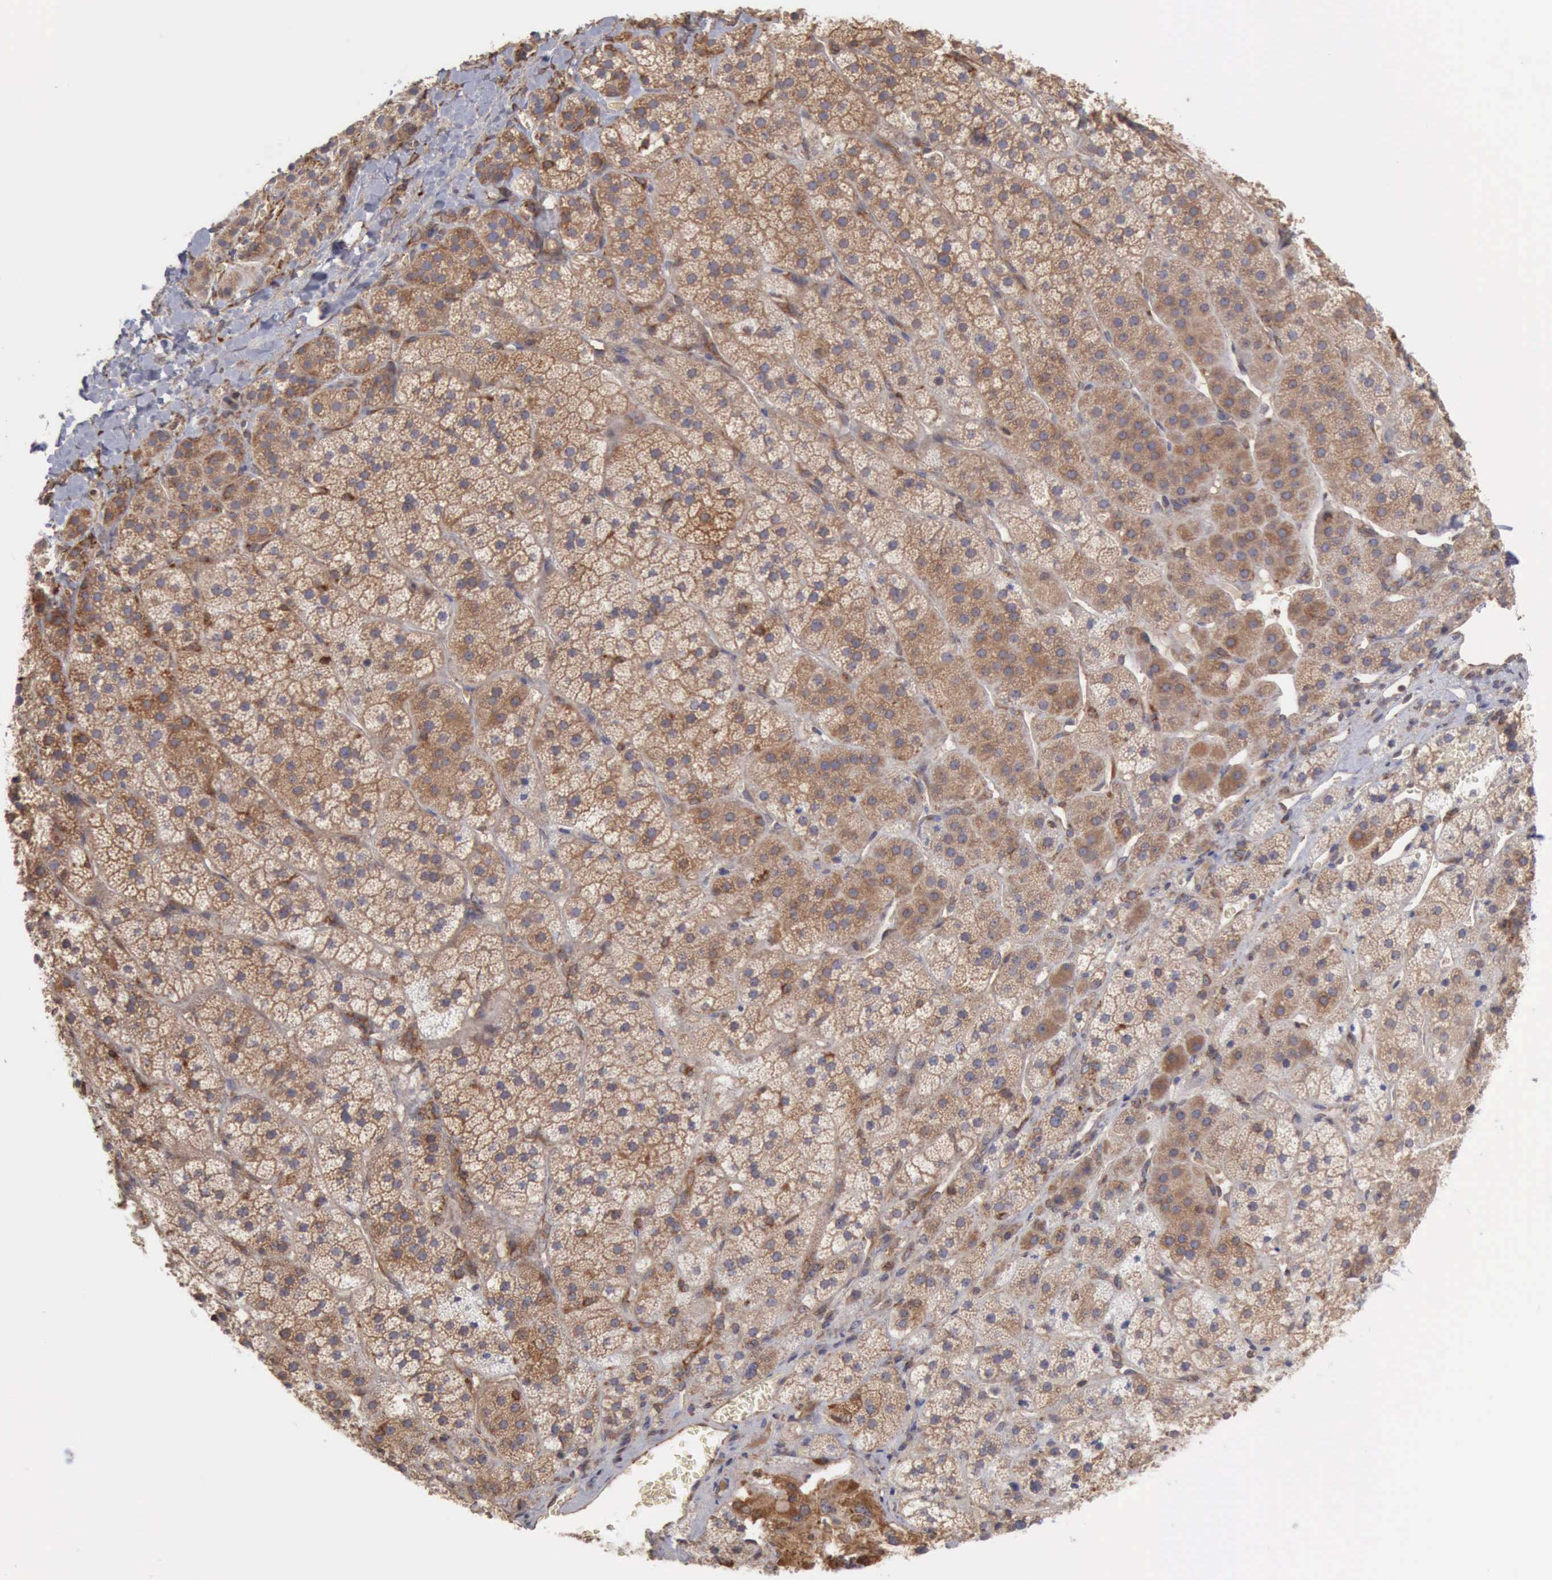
{"staining": {"intensity": "strong", "quantity": ">75%", "location": "cytoplasmic/membranous"}, "tissue": "adrenal gland", "cell_type": "Glandular cells", "image_type": "normal", "snomed": [{"axis": "morphology", "description": "Normal tissue, NOS"}, {"axis": "topography", "description": "Adrenal gland"}], "caption": "Glandular cells exhibit high levels of strong cytoplasmic/membranous expression in approximately >75% of cells in benign adrenal gland. (DAB (3,3'-diaminobenzidine) IHC with brightfield microscopy, high magnification).", "gene": "APOL2", "patient": {"sex": "female", "age": 44}}